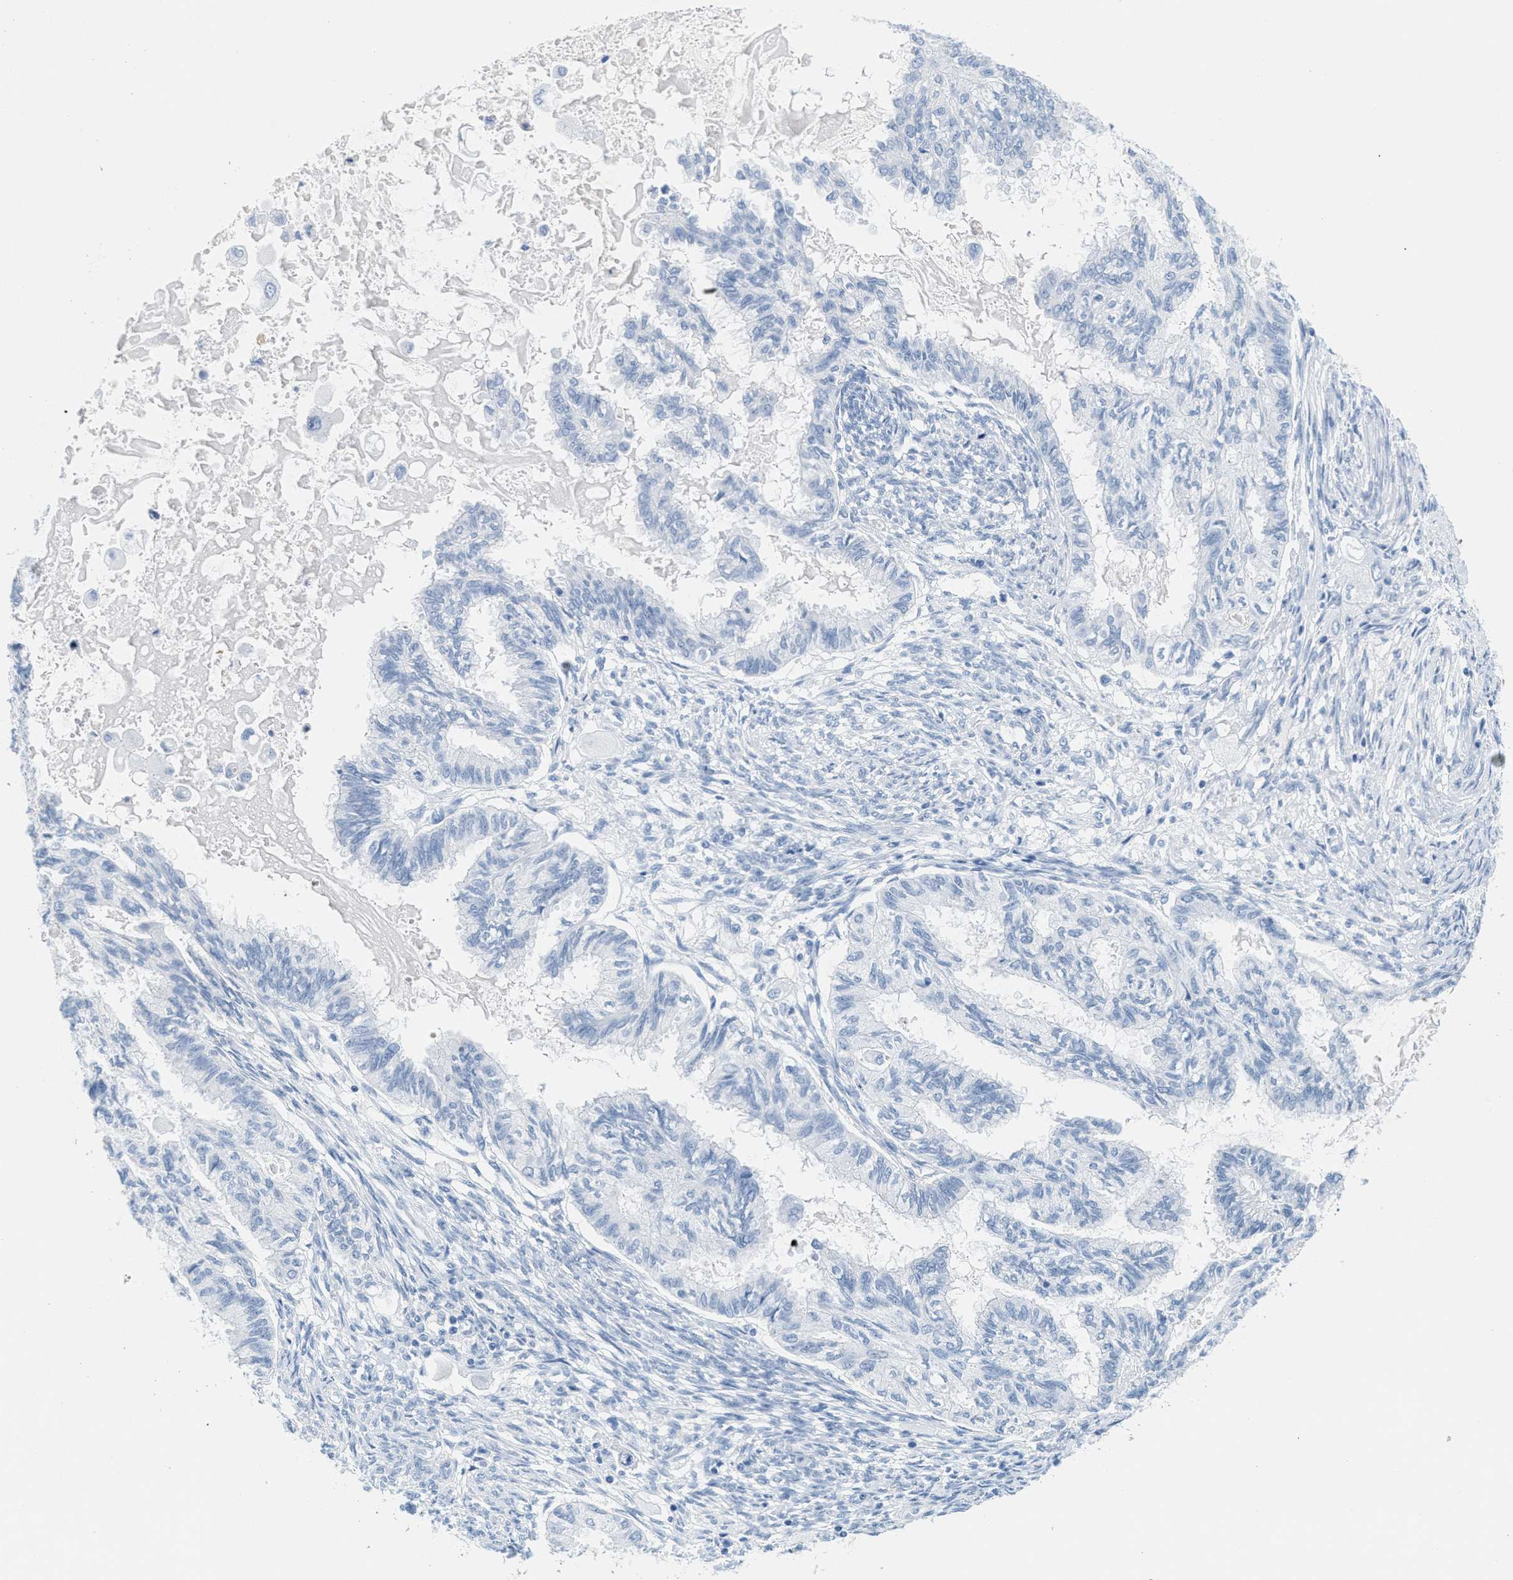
{"staining": {"intensity": "negative", "quantity": "none", "location": "none"}, "tissue": "cervical cancer", "cell_type": "Tumor cells", "image_type": "cancer", "snomed": [{"axis": "morphology", "description": "Normal tissue, NOS"}, {"axis": "morphology", "description": "Adenocarcinoma, NOS"}, {"axis": "topography", "description": "Cervix"}, {"axis": "topography", "description": "Endometrium"}], "caption": "Immunohistochemical staining of cervical cancer (adenocarcinoma) exhibits no significant positivity in tumor cells.", "gene": "GPM6A", "patient": {"sex": "female", "age": 86}}